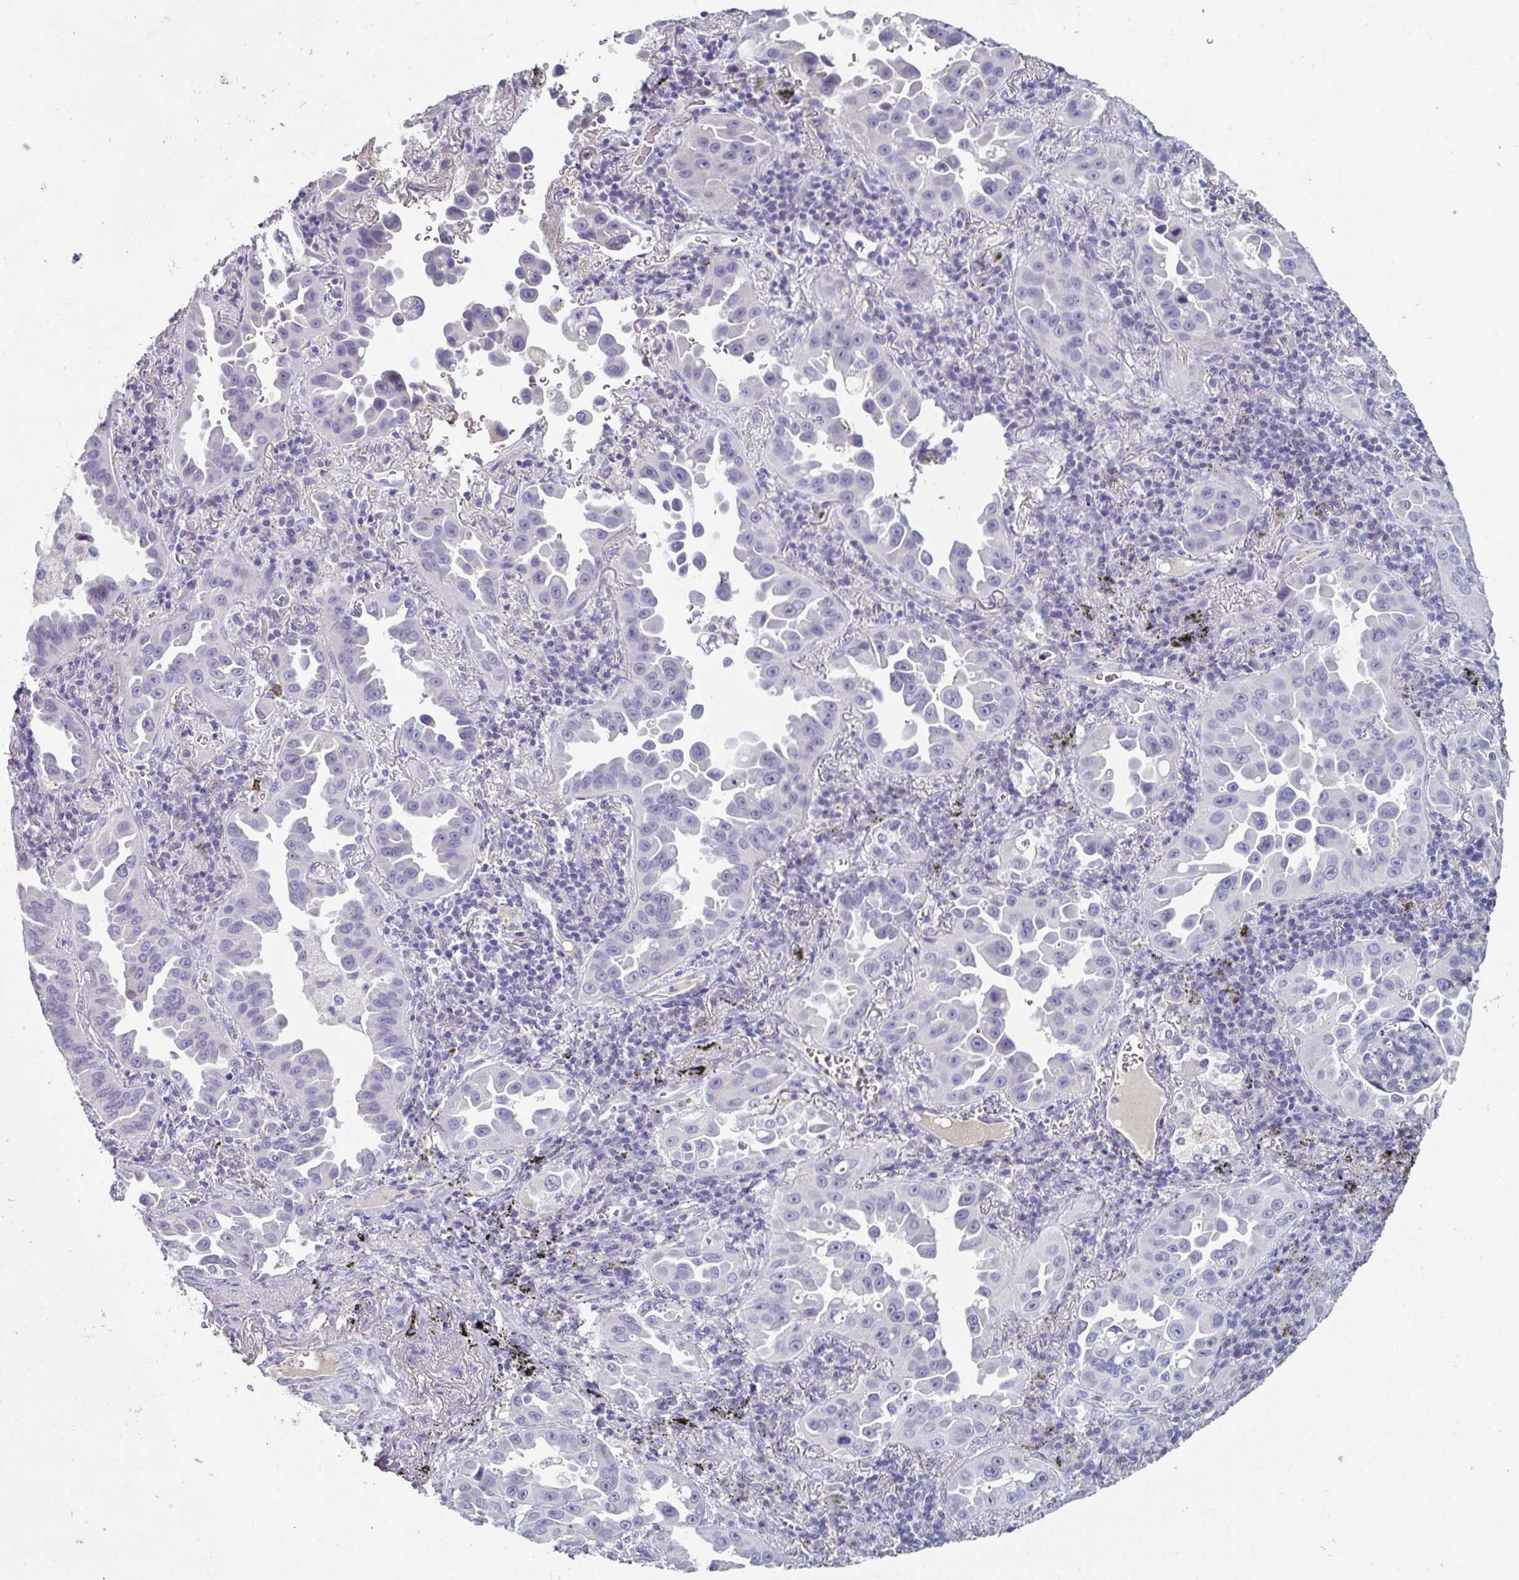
{"staining": {"intensity": "negative", "quantity": "none", "location": "none"}, "tissue": "lung cancer", "cell_type": "Tumor cells", "image_type": "cancer", "snomed": [{"axis": "morphology", "description": "Adenocarcinoma, NOS"}, {"axis": "topography", "description": "Lung"}], "caption": "This is a image of immunohistochemistry staining of lung adenocarcinoma, which shows no staining in tumor cells. (Brightfield microscopy of DAB immunohistochemistry at high magnification).", "gene": "ADAM21", "patient": {"sex": "male", "age": 68}}